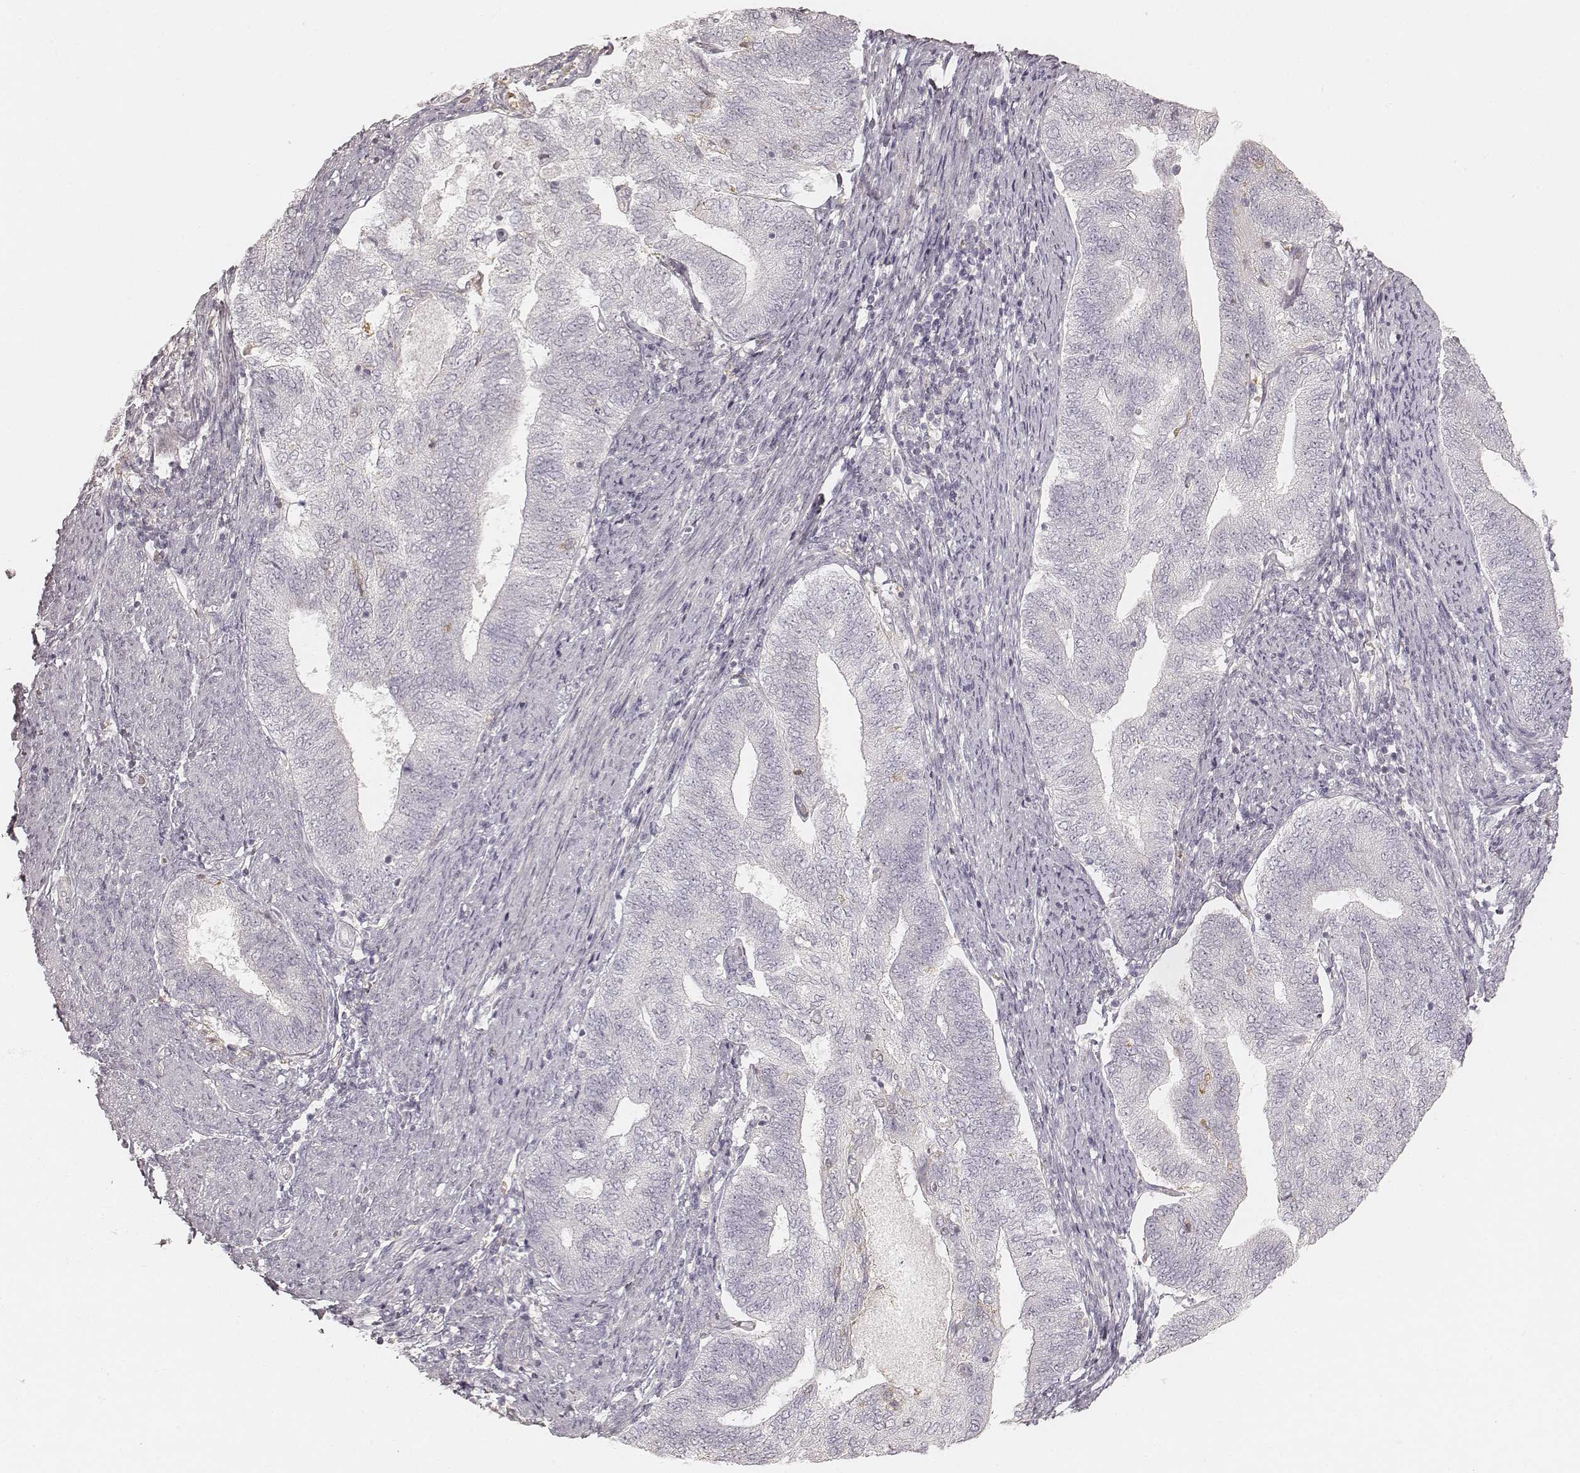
{"staining": {"intensity": "negative", "quantity": "none", "location": "none"}, "tissue": "endometrial cancer", "cell_type": "Tumor cells", "image_type": "cancer", "snomed": [{"axis": "morphology", "description": "Adenocarcinoma, NOS"}, {"axis": "topography", "description": "Endometrium"}], "caption": "Endometrial cancer was stained to show a protein in brown. There is no significant positivity in tumor cells. (DAB (3,3'-diaminobenzidine) immunohistochemistry (IHC), high magnification).", "gene": "FMNL2", "patient": {"sex": "female", "age": 65}}